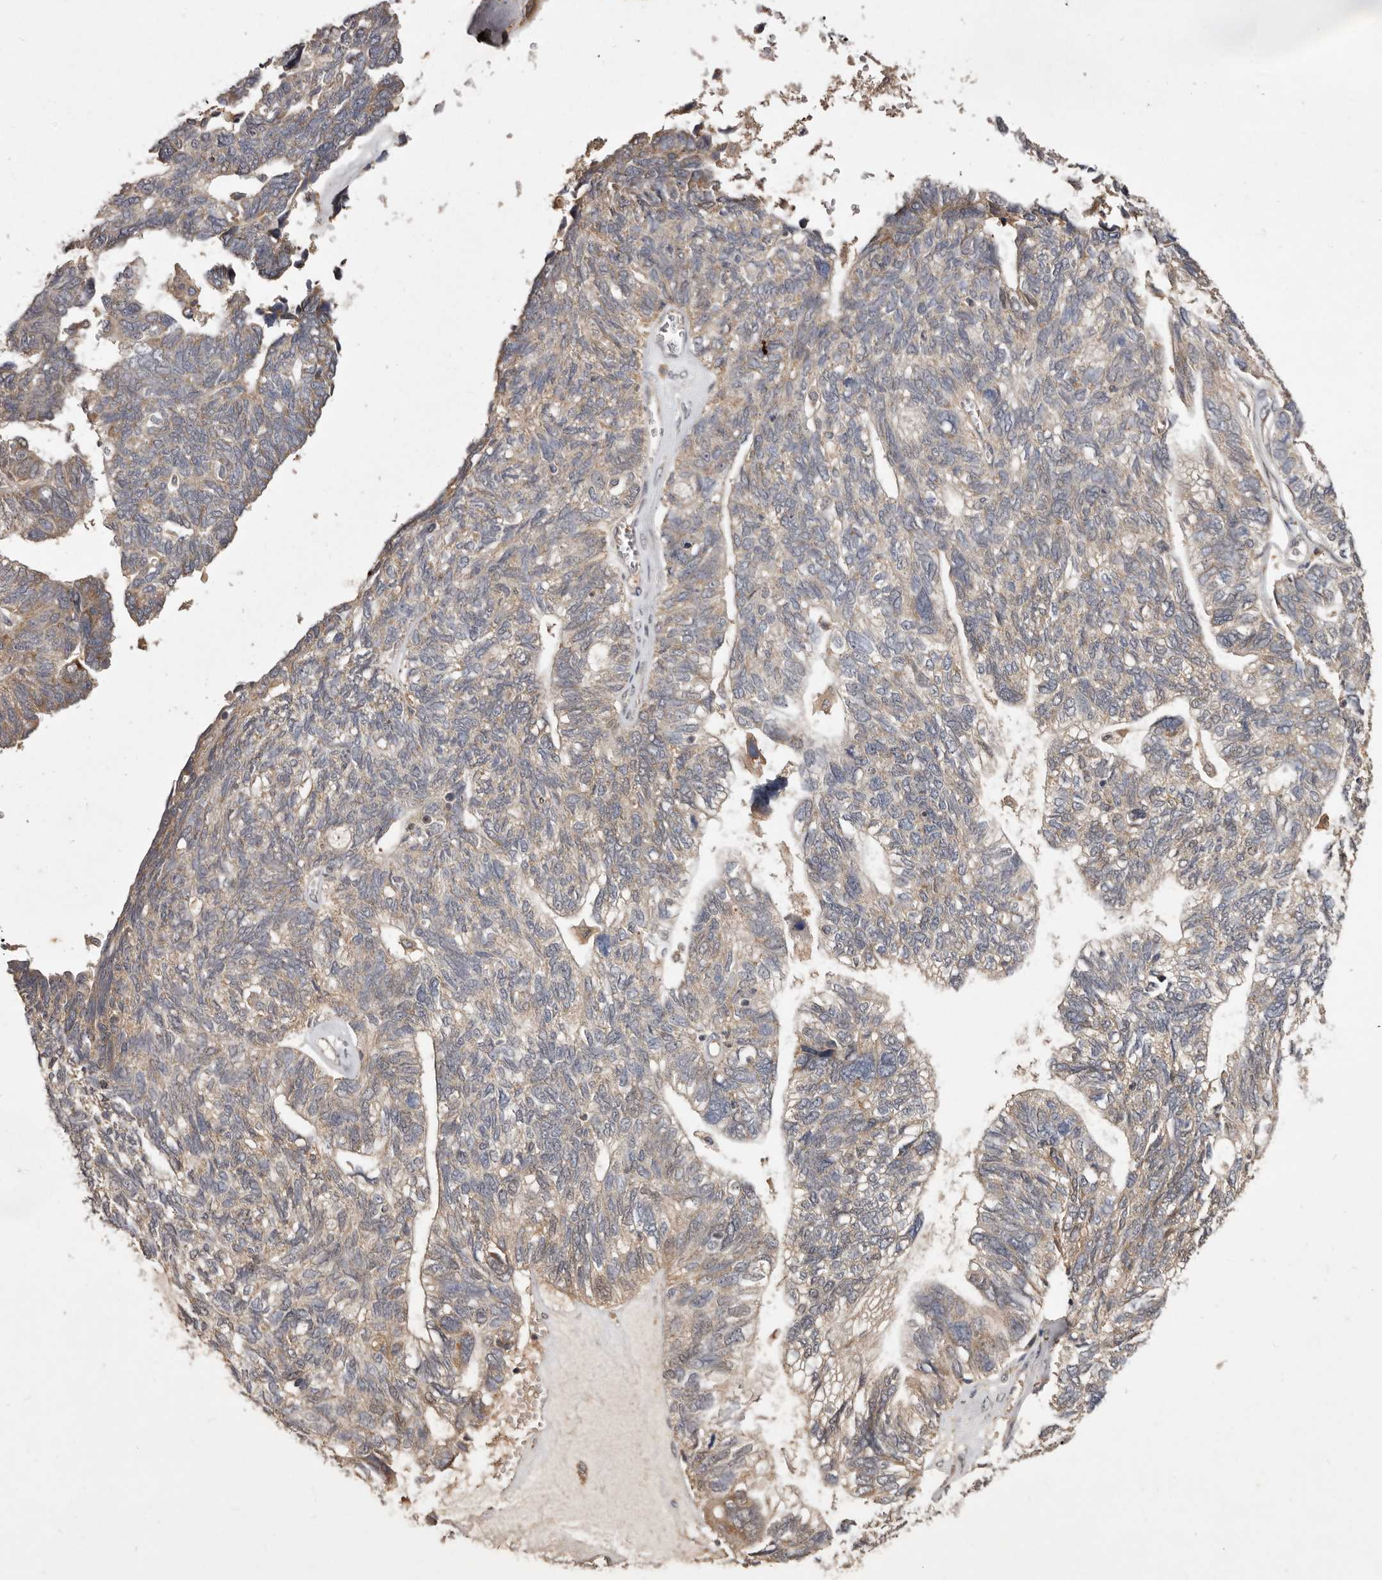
{"staining": {"intensity": "weak", "quantity": "25%-75%", "location": "cytoplasmic/membranous"}, "tissue": "ovarian cancer", "cell_type": "Tumor cells", "image_type": "cancer", "snomed": [{"axis": "morphology", "description": "Cystadenocarcinoma, serous, NOS"}, {"axis": "topography", "description": "Ovary"}], "caption": "Immunohistochemistry (IHC) (DAB (3,3'-diaminobenzidine)) staining of ovarian cancer exhibits weak cytoplasmic/membranous protein staining in about 25%-75% of tumor cells.", "gene": "FLAD1", "patient": {"sex": "female", "age": 79}}